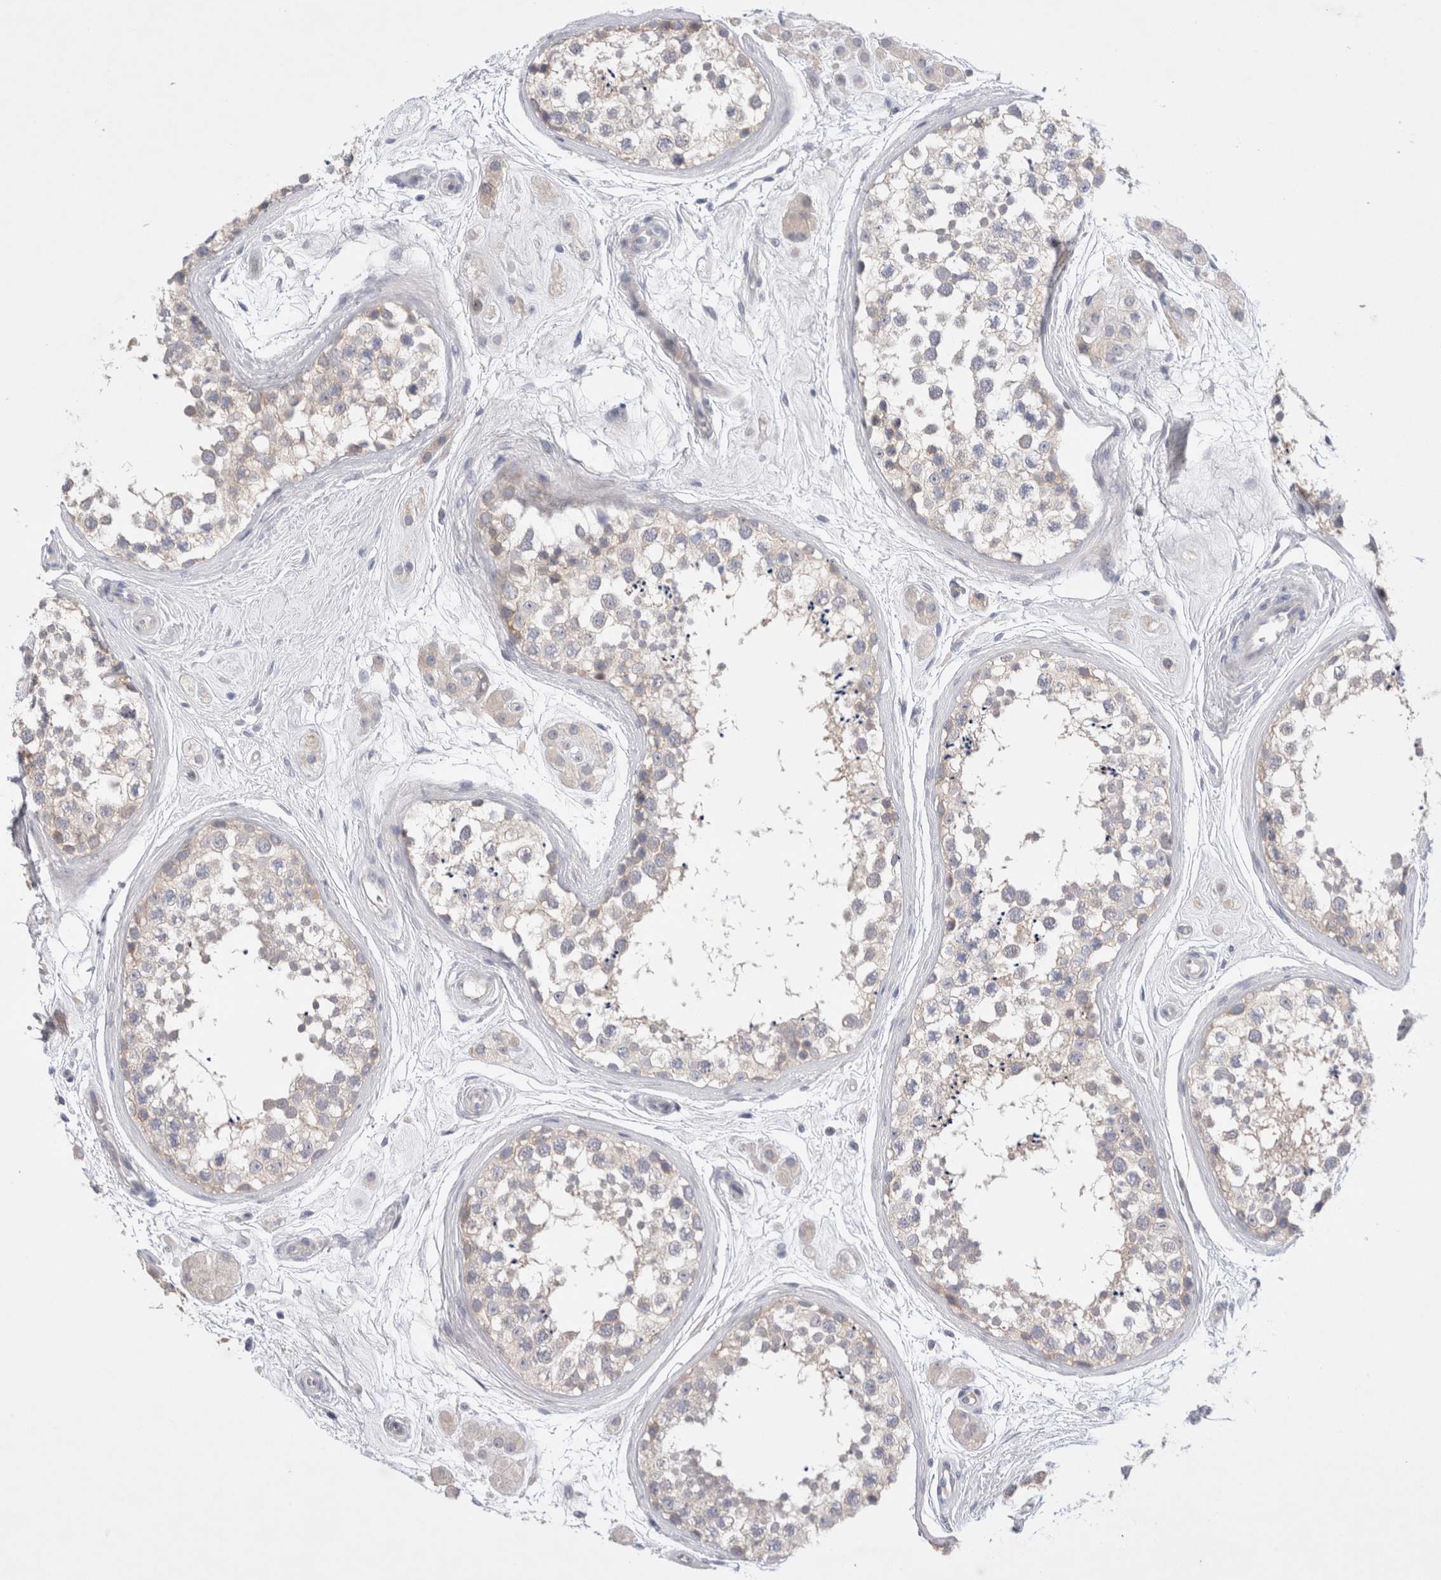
{"staining": {"intensity": "weak", "quantity": "<25%", "location": "cytoplasmic/membranous"}, "tissue": "testis", "cell_type": "Cells in seminiferous ducts", "image_type": "normal", "snomed": [{"axis": "morphology", "description": "Normal tissue, NOS"}, {"axis": "topography", "description": "Testis"}], "caption": "IHC of unremarkable human testis exhibits no positivity in cells in seminiferous ducts. (Brightfield microscopy of DAB (3,3'-diaminobenzidine) immunohistochemistry (IHC) at high magnification).", "gene": "RBM12B", "patient": {"sex": "male", "age": 56}}